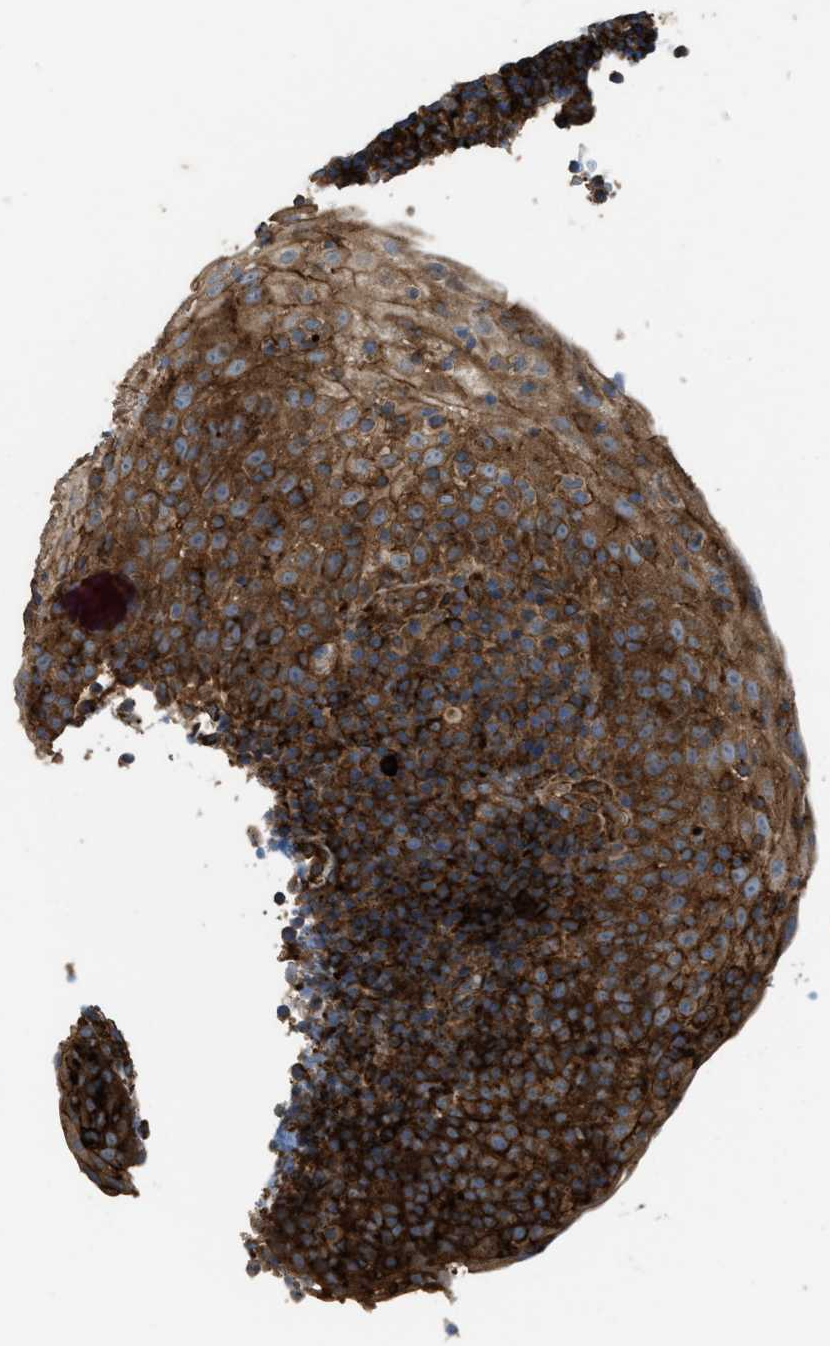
{"staining": {"intensity": "strong", "quantity": ">75%", "location": "cytoplasmic/membranous"}, "tissue": "tonsil", "cell_type": "Germinal center cells", "image_type": "normal", "snomed": [{"axis": "morphology", "description": "Normal tissue, NOS"}, {"axis": "topography", "description": "Tonsil"}], "caption": "Tonsil stained with immunohistochemistry reveals strong cytoplasmic/membranous expression in approximately >75% of germinal center cells. (brown staining indicates protein expression, while blue staining denotes nuclei).", "gene": "EGLN1", "patient": {"sex": "male", "age": 37}}